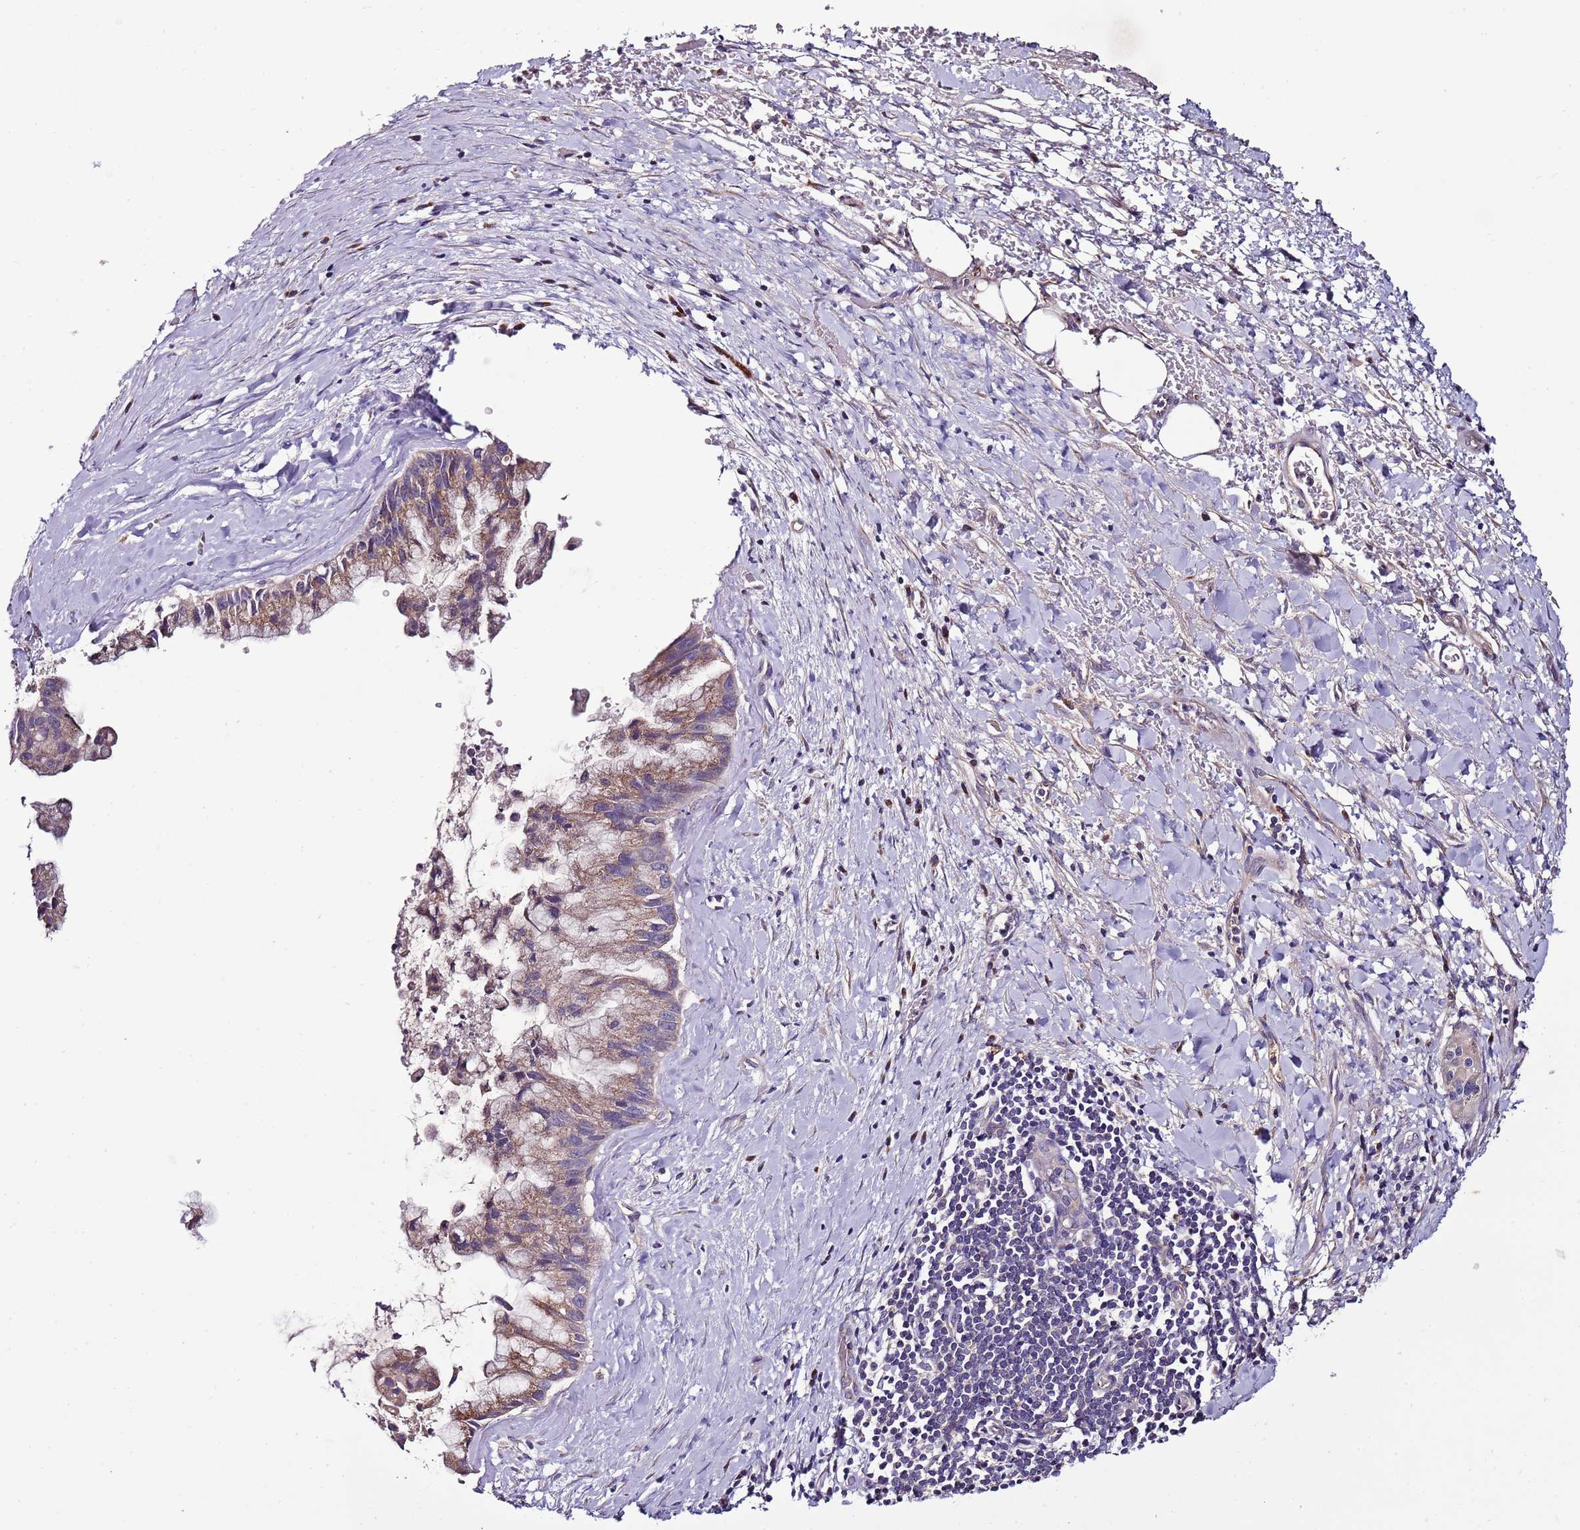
{"staining": {"intensity": "moderate", "quantity": ">75%", "location": "cytoplasmic/membranous"}, "tissue": "pancreatic cancer", "cell_type": "Tumor cells", "image_type": "cancer", "snomed": [{"axis": "morphology", "description": "Adenocarcinoma, NOS"}, {"axis": "topography", "description": "Pancreas"}], "caption": "The photomicrograph shows immunohistochemical staining of pancreatic cancer. There is moderate cytoplasmic/membranous positivity is identified in approximately >75% of tumor cells.", "gene": "FAM20A", "patient": {"sex": "male", "age": 73}}